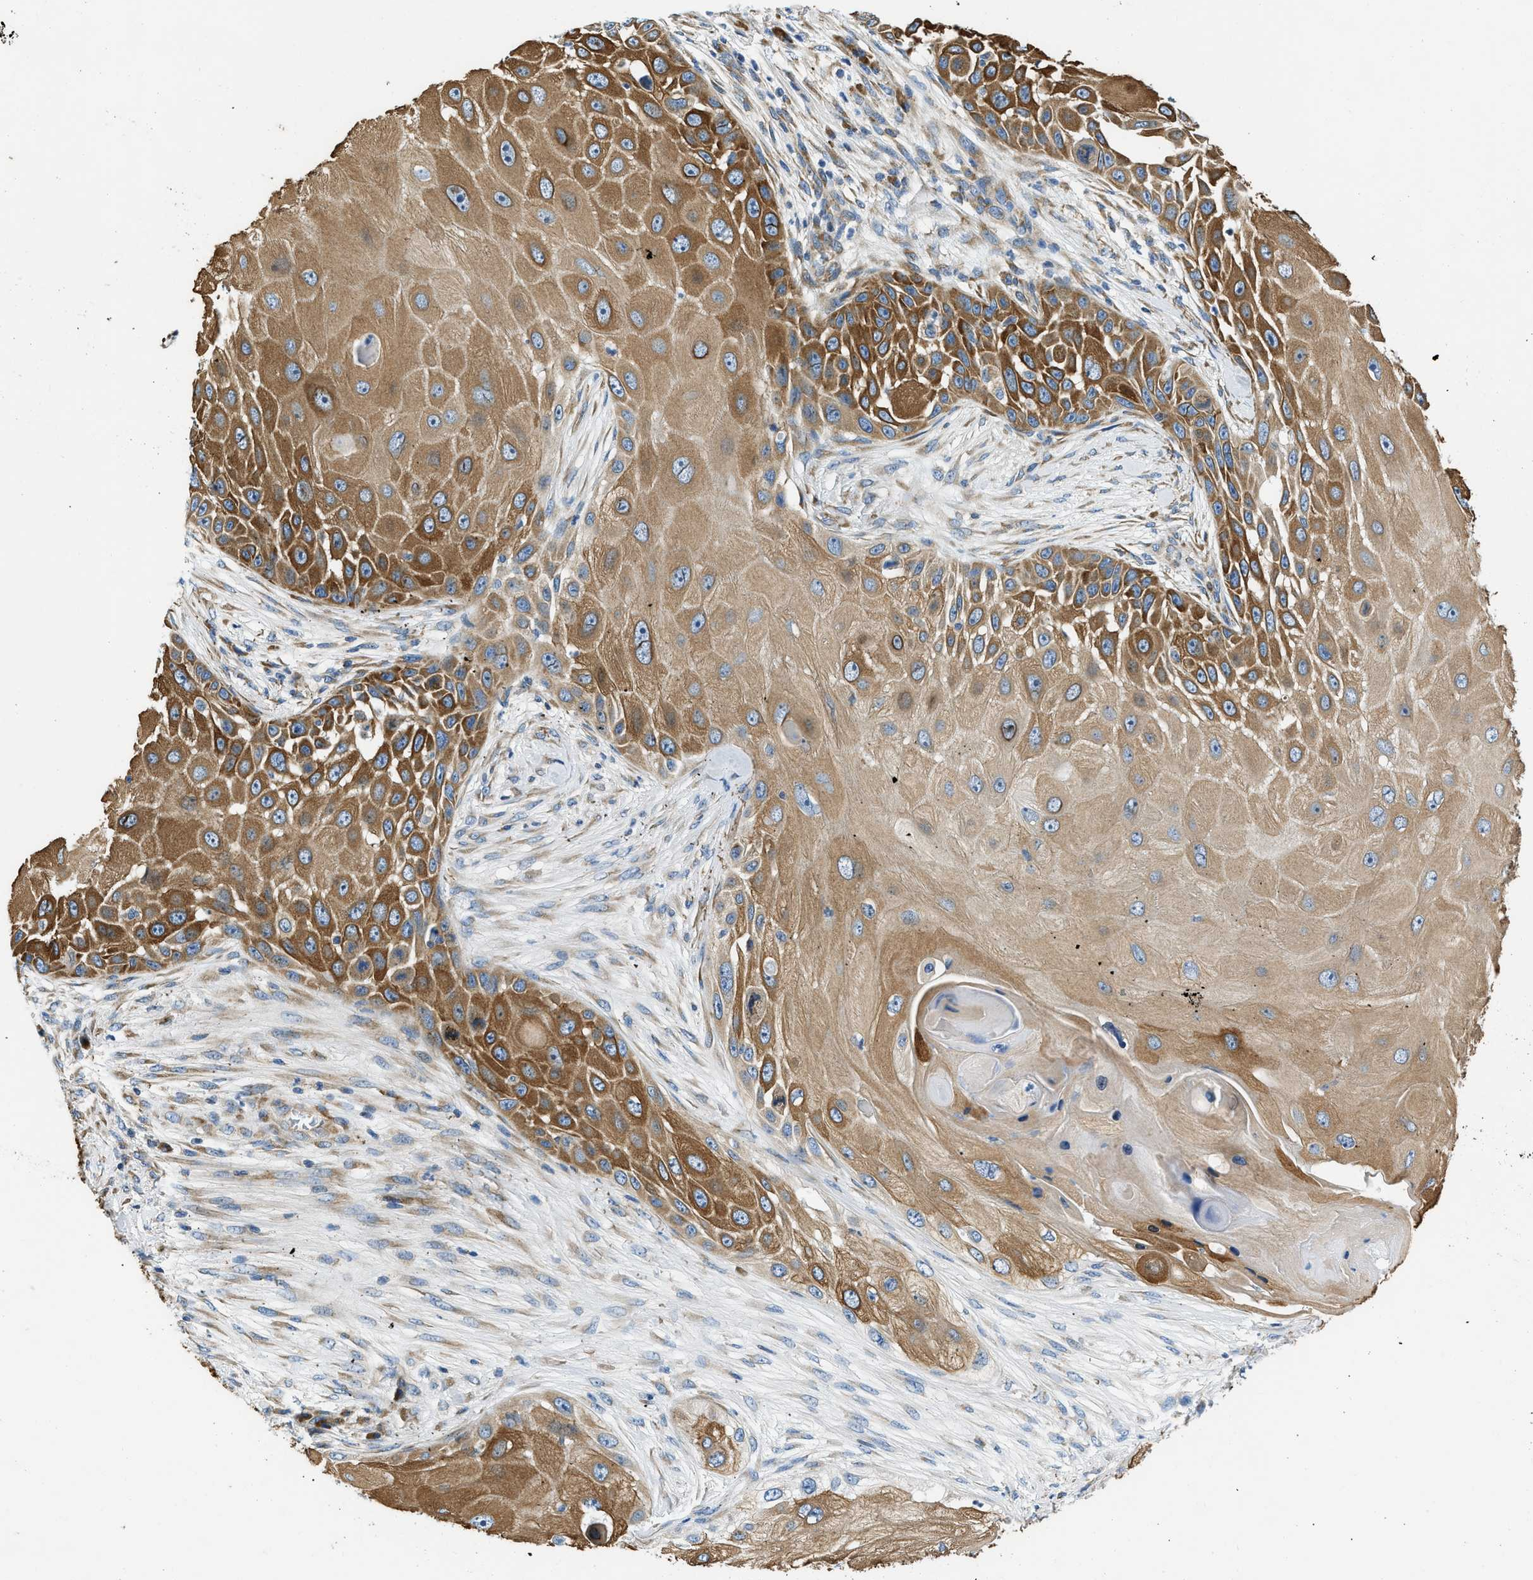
{"staining": {"intensity": "moderate", "quantity": ">75%", "location": "cytoplasmic/membranous"}, "tissue": "skin cancer", "cell_type": "Tumor cells", "image_type": "cancer", "snomed": [{"axis": "morphology", "description": "Squamous cell carcinoma, NOS"}, {"axis": "topography", "description": "Skin"}], "caption": "Immunohistochemical staining of skin squamous cell carcinoma displays moderate cytoplasmic/membranous protein staining in approximately >75% of tumor cells.", "gene": "CAMKK2", "patient": {"sex": "female", "age": 44}}